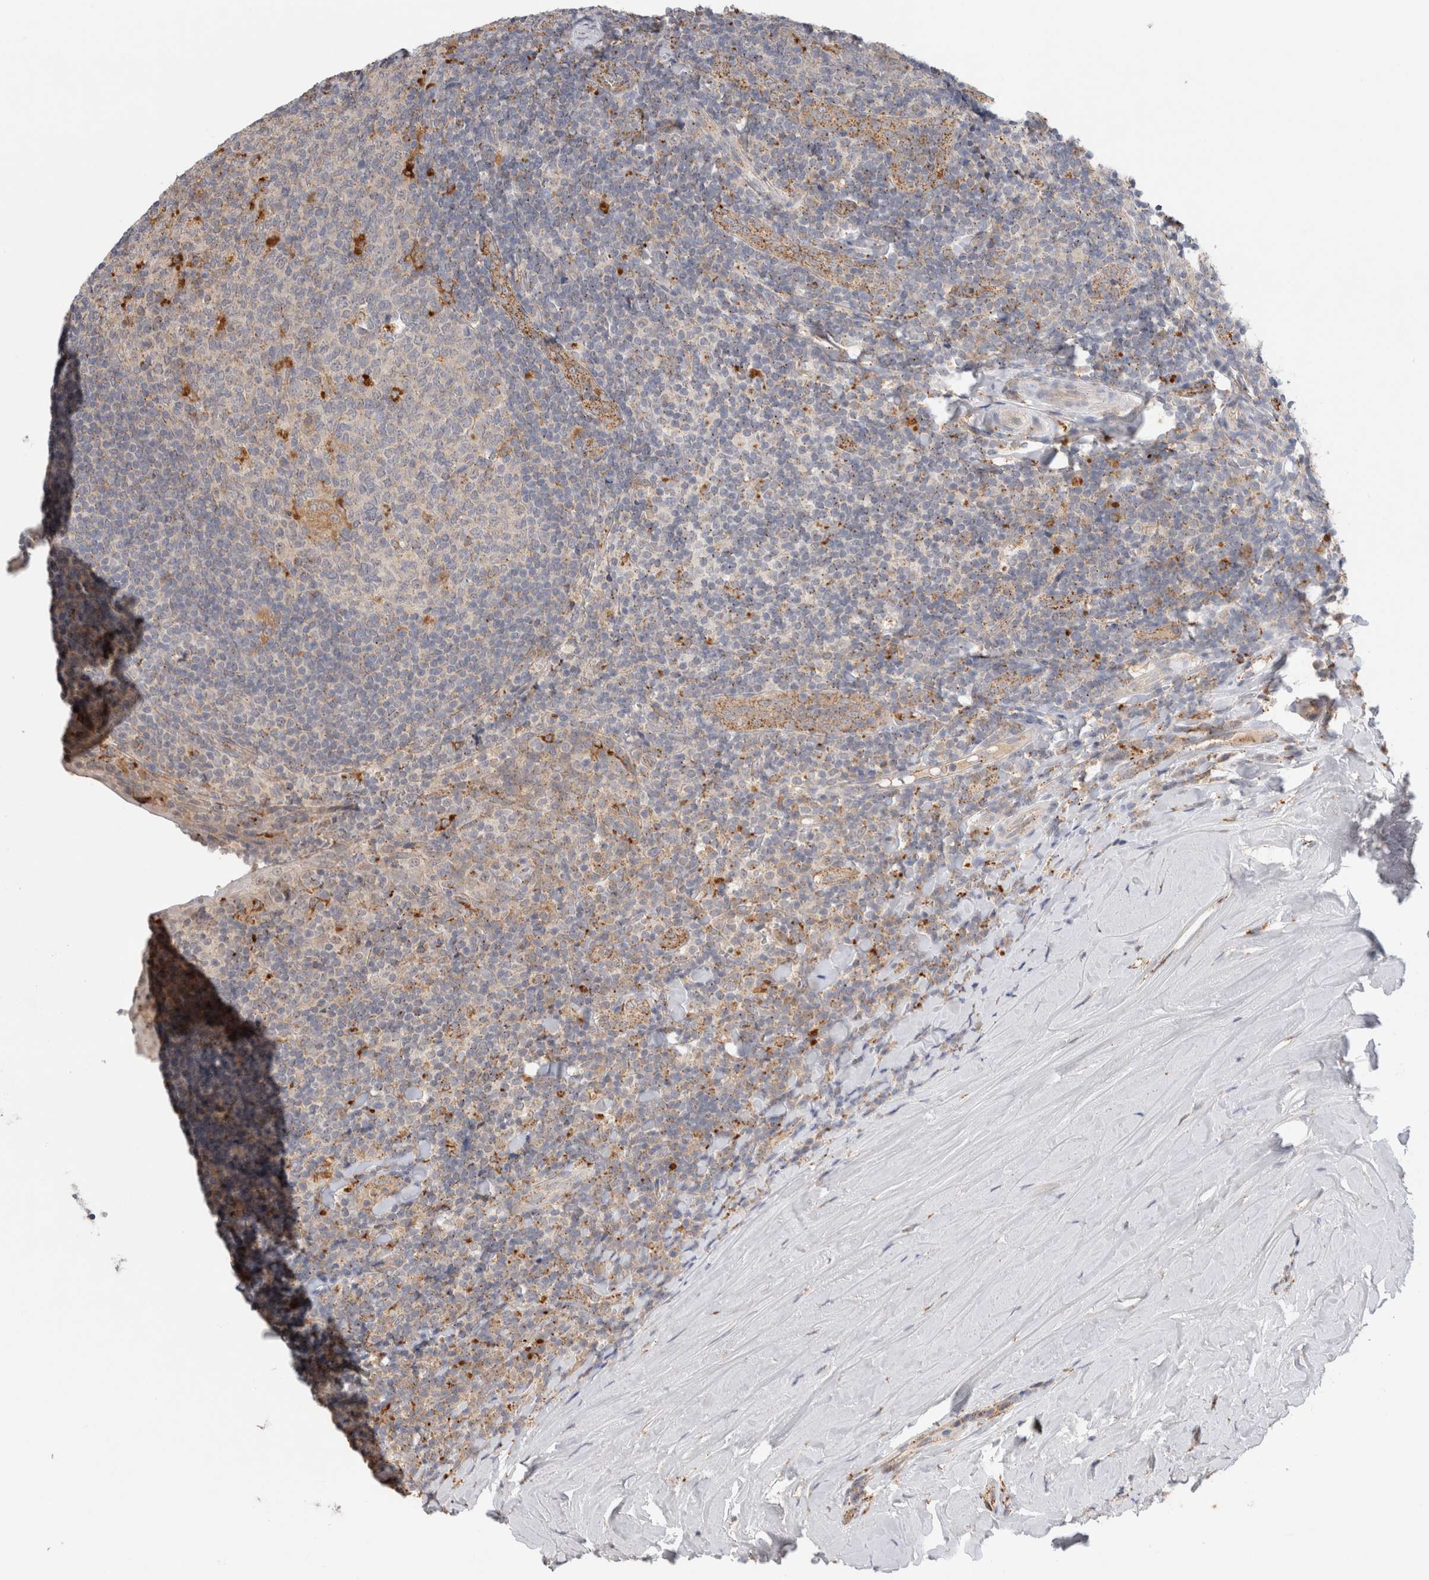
{"staining": {"intensity": "strong", "quantity": "<25%", "location": "cytoplasmic/membranous"}, "tissue": "tonsil", "cell_type": "Germinal center cells", "image_type": "normal", "snomed": [{"axis": "morphology", "description": "Normal tissue, NOS"}, {"axis": "topography", "description": "Tonsil"}], "caption": "Approximately <25% of germinal center cells in normal human tonsil demonstrate strong cytoplasmic/membranous protein positivity as visualized by brown immunohistochemical staining.", "gene": "GNS", "patient": {"sex": "male", "age": 37}}